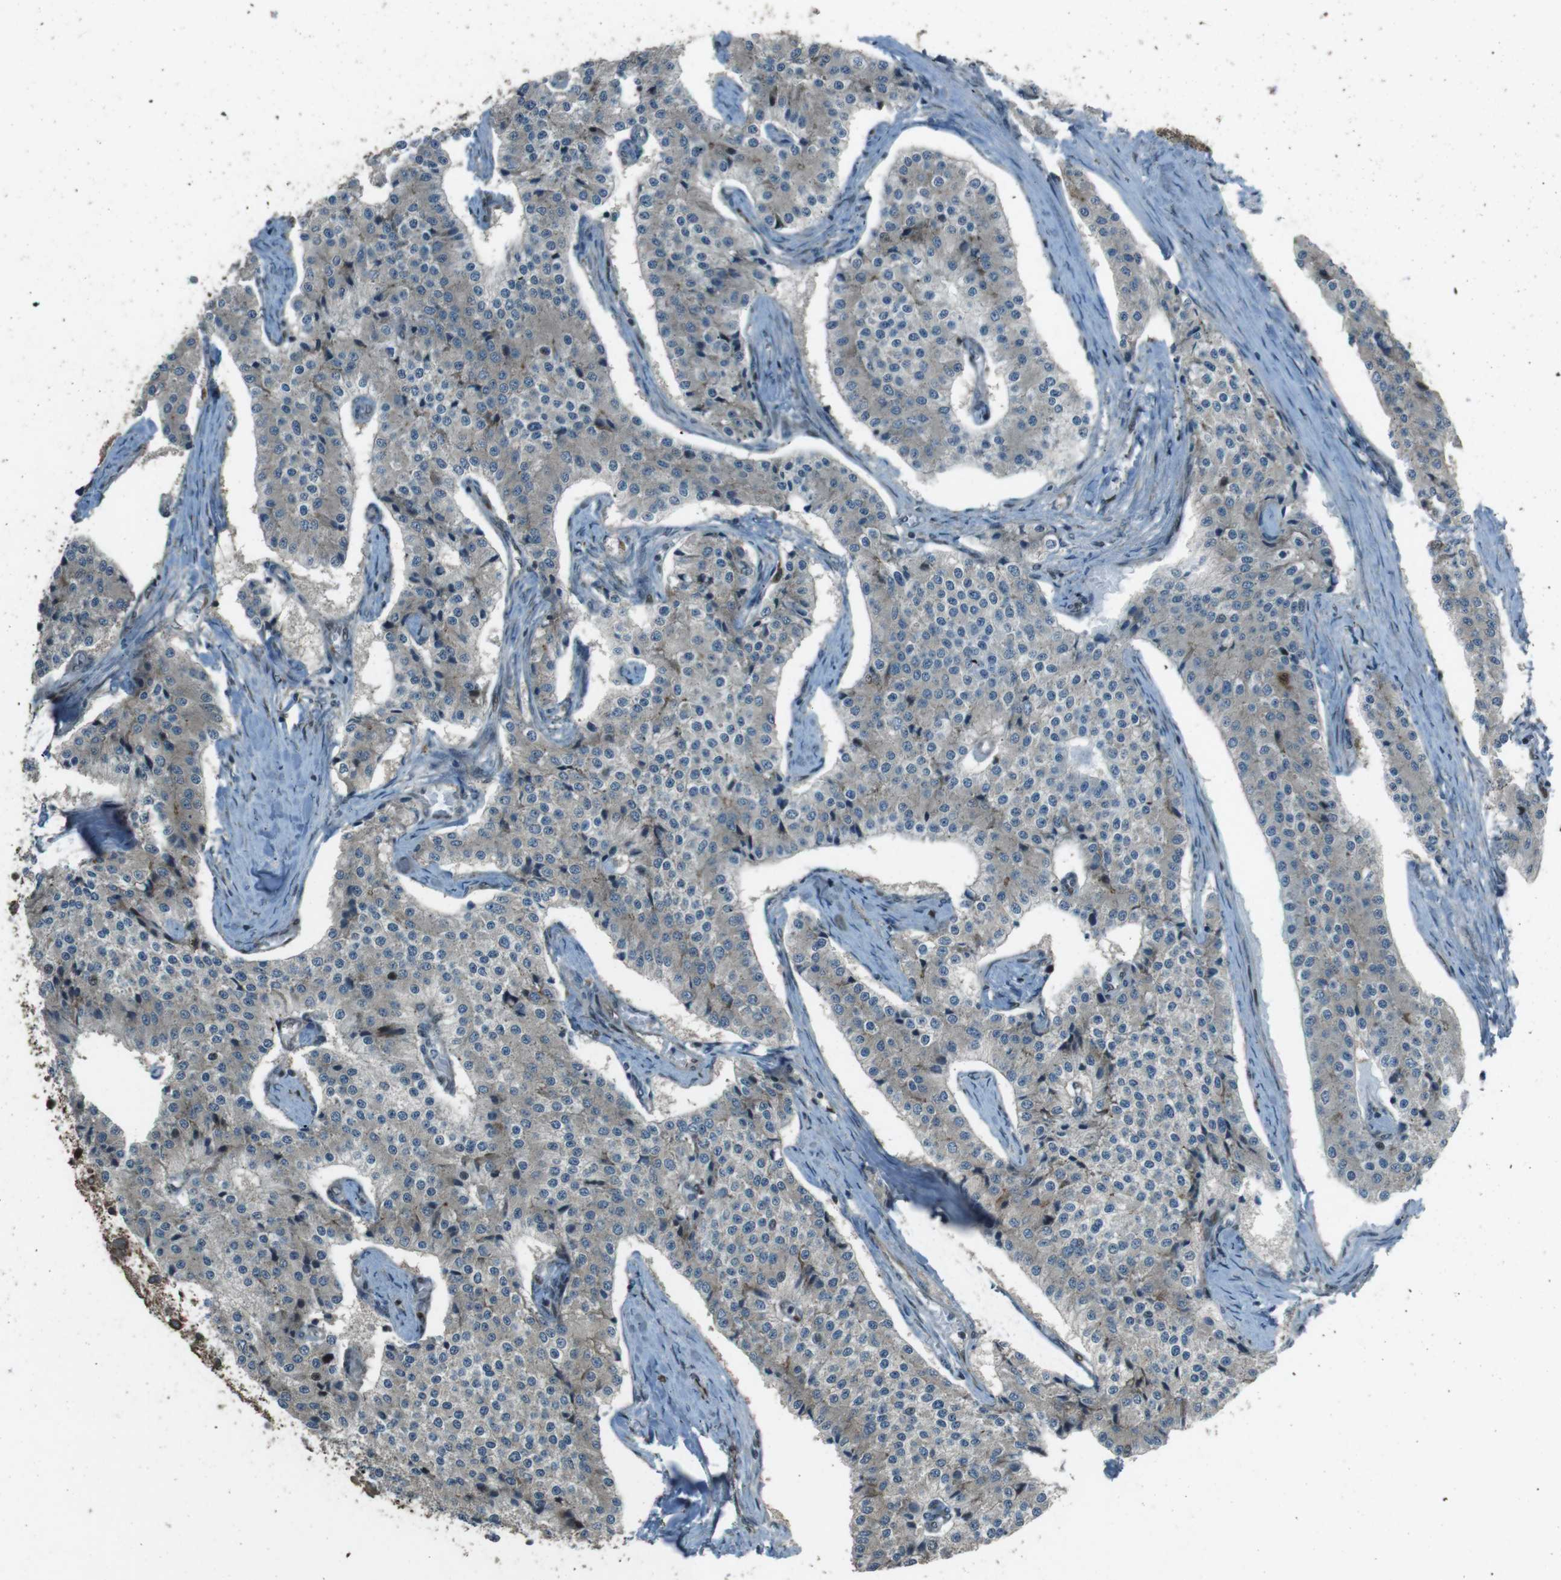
{"staining": {"intensity": "negative", "quantity": "none", "location": "none"}, "tissue": "carcinoid", "cell_type": "Tumor cells", "image_type": "cancer", "snomed": [{"axis": "morphology", "description": "Carcinoid, malignant, NOS"}, {"axis": "topography", "description": "Colon"}], "caption": "DAB immunohistochemical staining of human carcinoid displays no significant expression in tumor cells. (Brightfield microscopy of DAB (3,3'-diaminobenzidine) immunohistochemistry (IHC) at high magnification).", "gene": "ZNF330", "patient": {"sex": "female", "age": 52}}